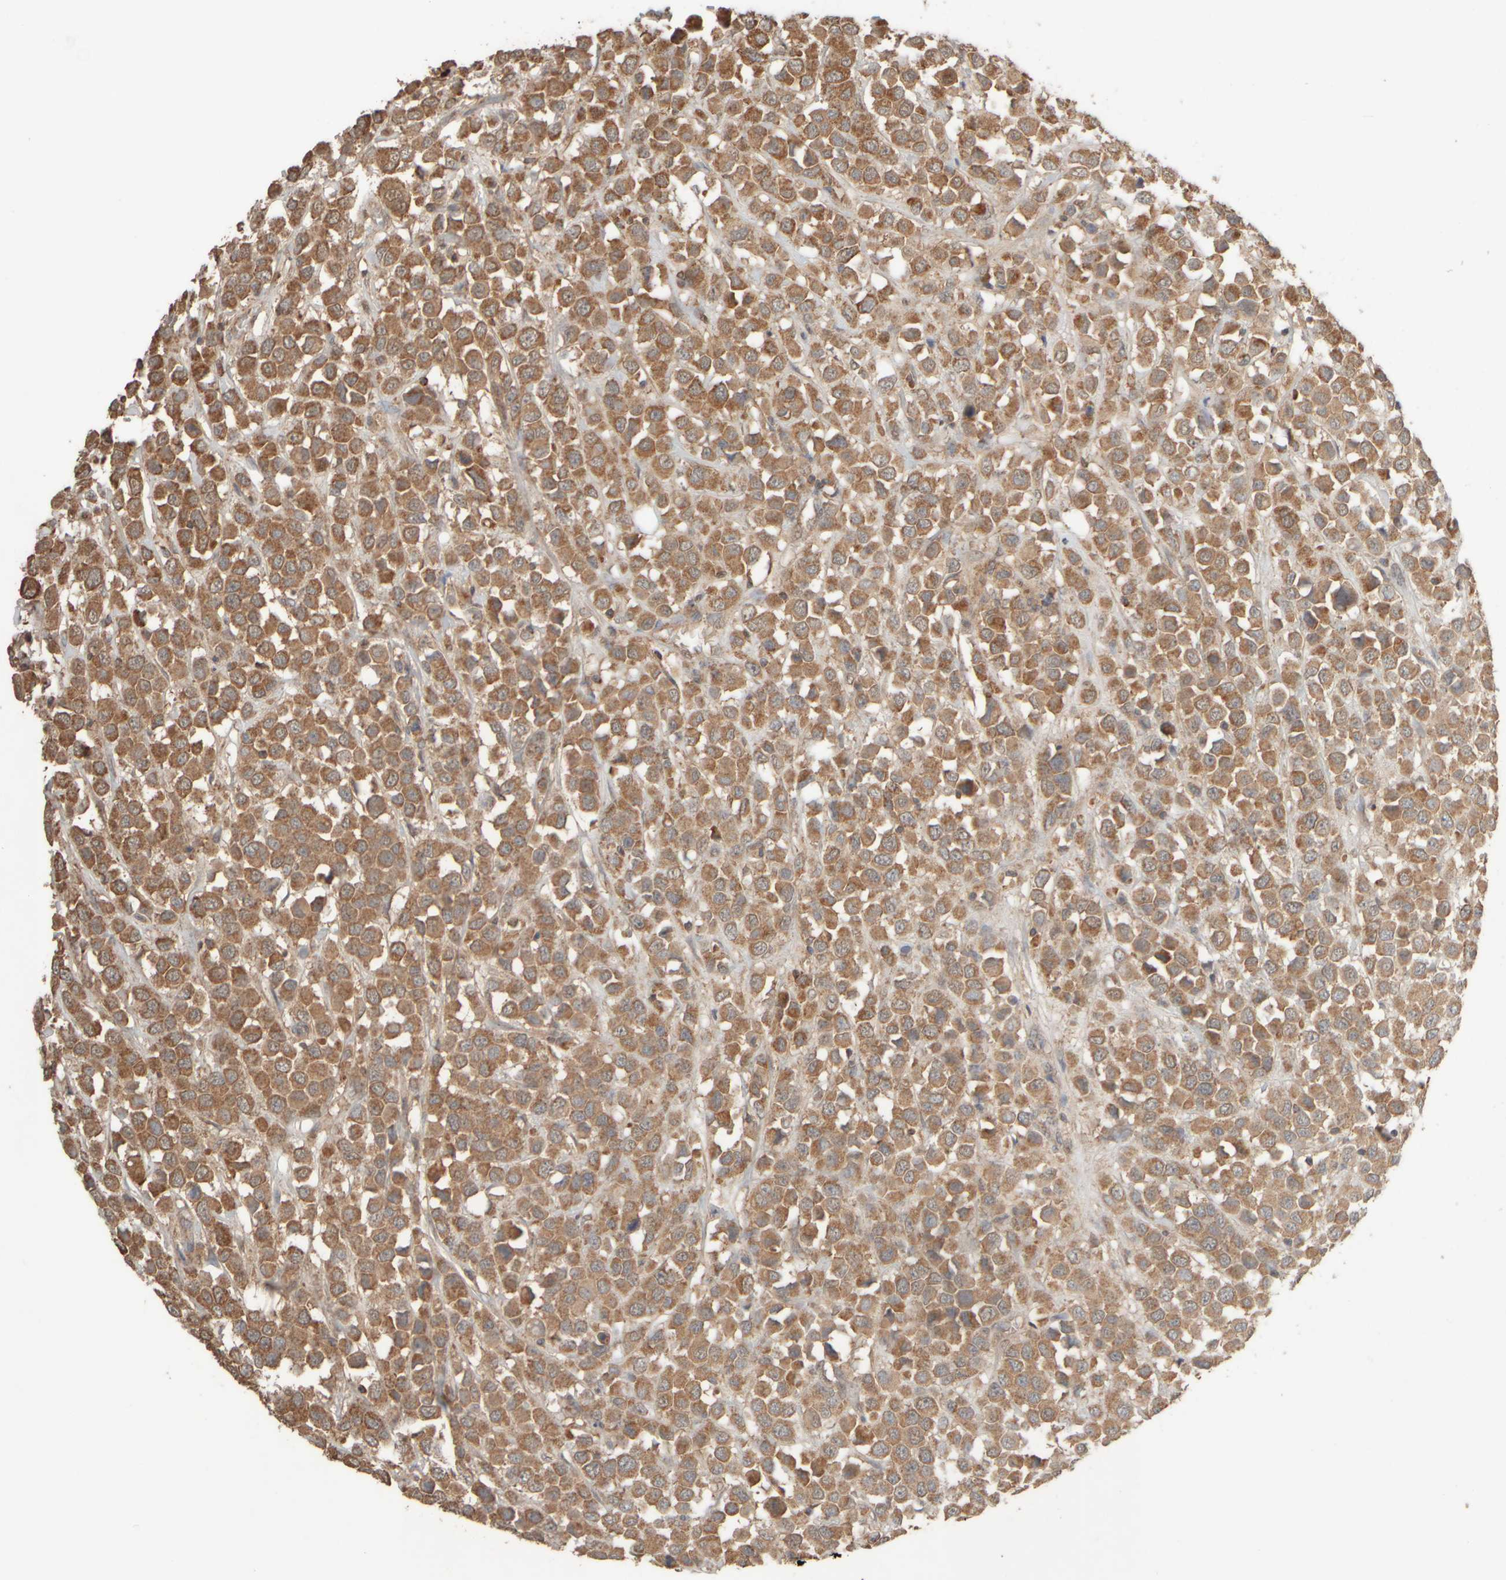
{"staining": {"intensity": "moderate", "quantity": ">75%", "location": "cytoplasmic/membranous"}, "tissue": "breast cancer", "cell_type": "Tumor cells", "image_type": "cancer", "snomed": [{"axis": "morphology", "description": "Duct carcinoma"}, {"axis": "topography", "description": "Breast"}], "caption": "This photomicrograph demonstrates immunohistochemistry staining of human infiltrating ductal carcinoma (breast), with medium moderate cytoplasmic/membranous positivity in about >75% of tumor cells.", "gene": "EIF2B3", "patient": {"sex": "female", "age": 61}}